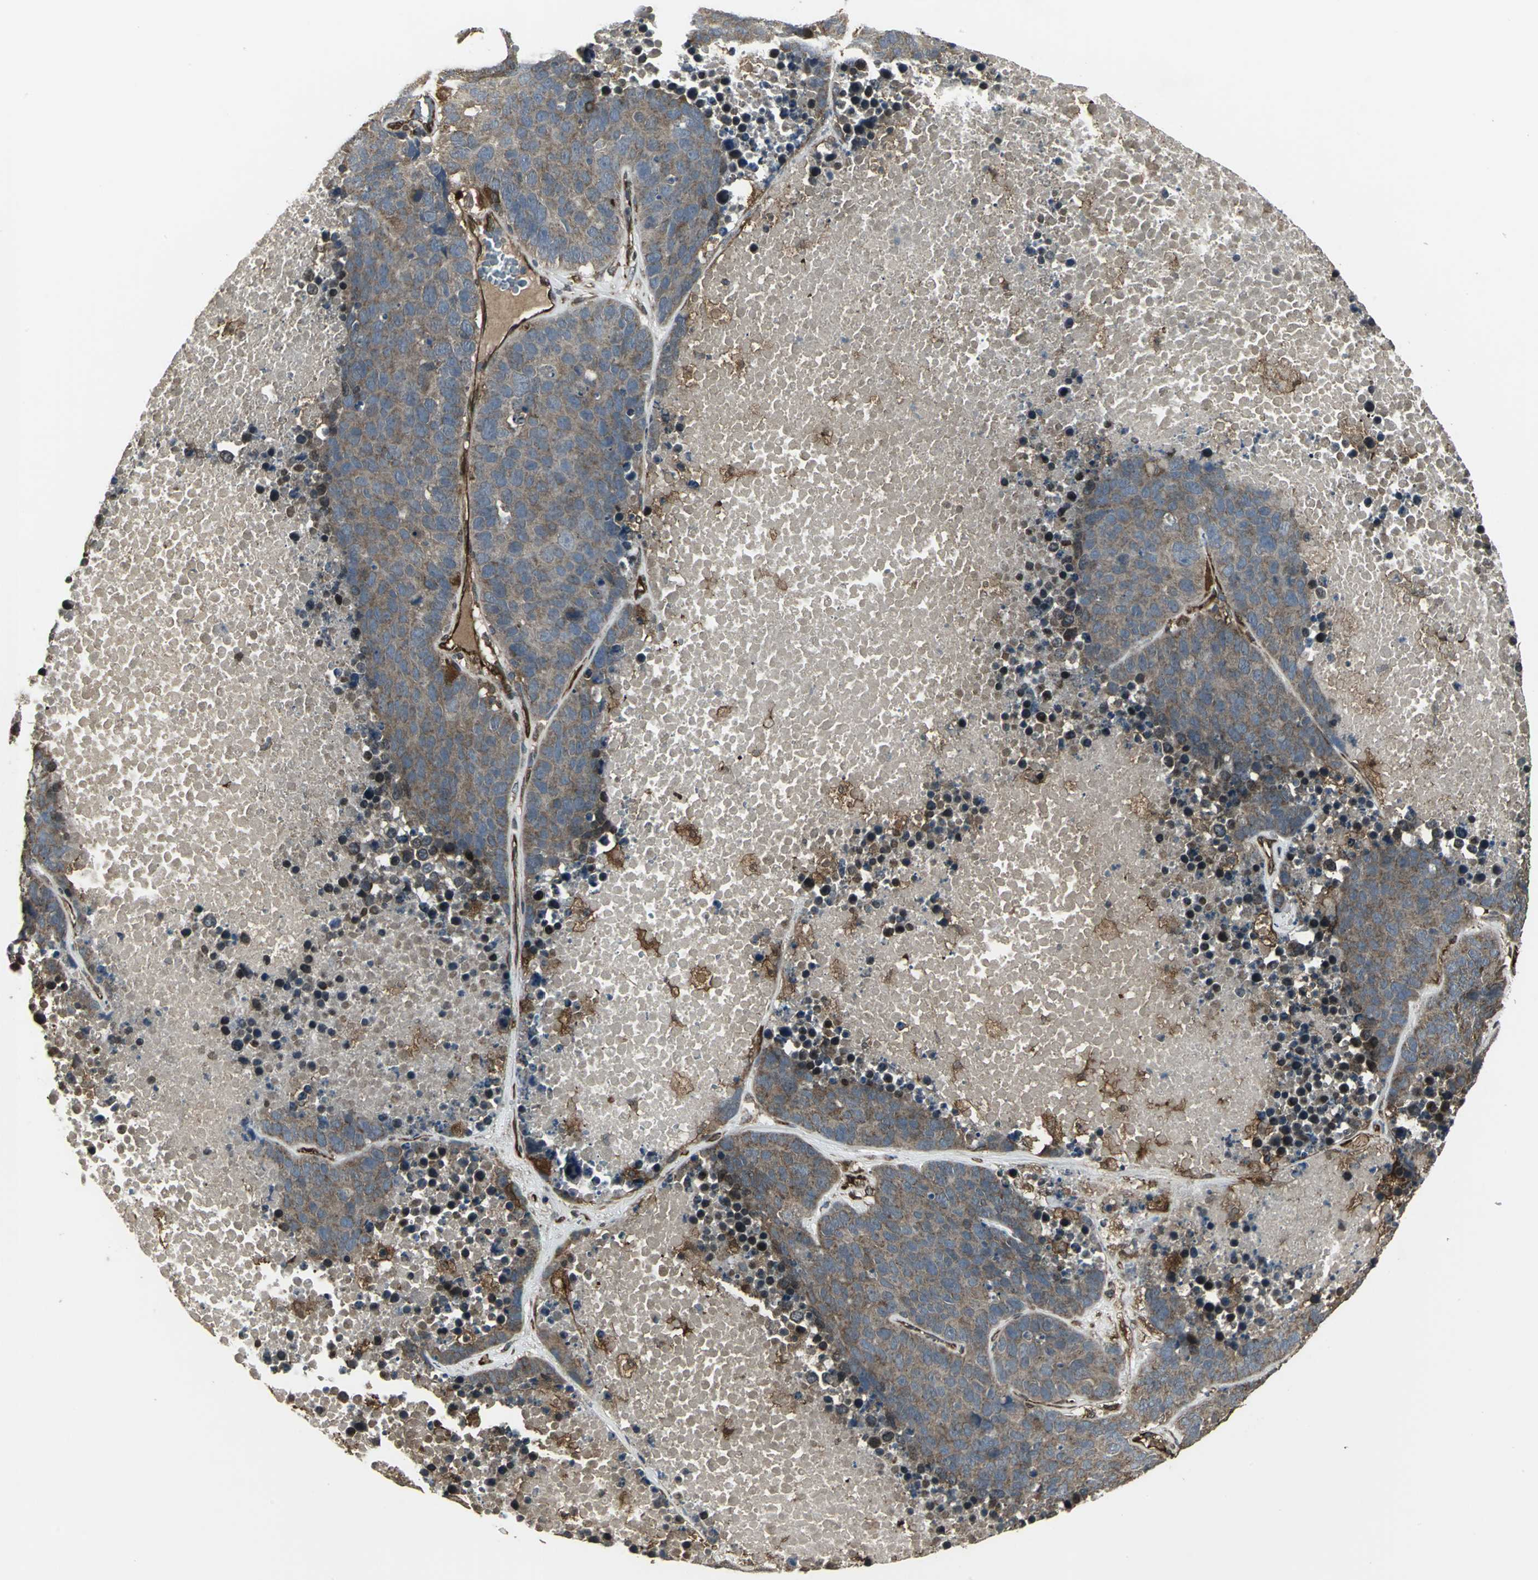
{"staining": {"intensity": "moderate", "quantity": ">75%", "location": "cytoplasmic/membranous"}, "tissue": "carcinoid", "cell_type": "Tumor cells", "image_type": "cancer", "snomed": [{"axis": "morphology", "description": "Carcinoid, malignant, NOS"}, {"axis": "topography", "description": "Lung"}], "caption": "Immunohistochemical staining of human carcinoid demonstrates moderate cytoplasmic/membranous protein positivity in about >75% of tumor cells. Nuclei are stained in blue.", "gene": "PRXL2B", "patient": {"sex": "male", "age": 60}}